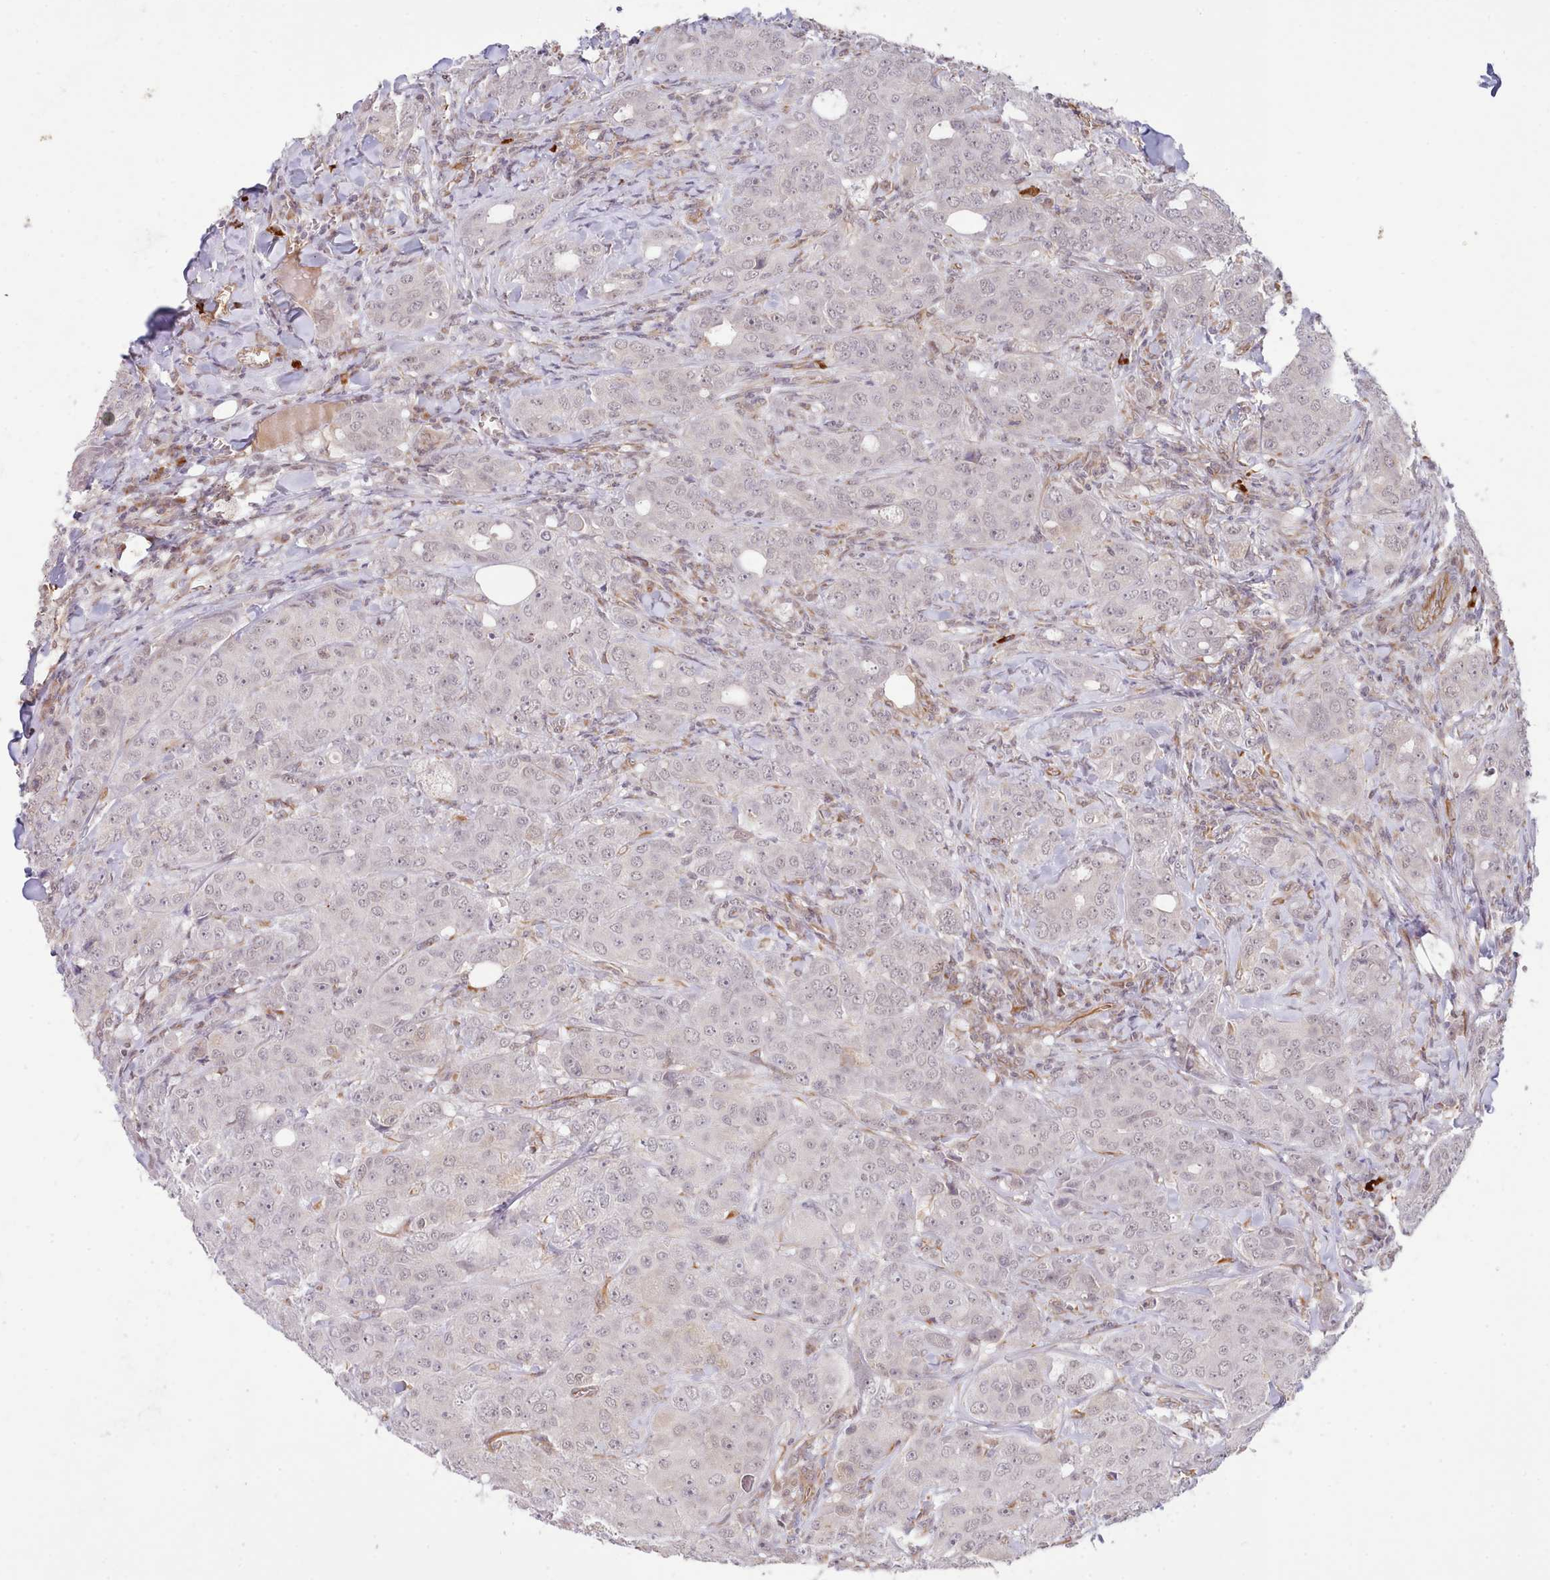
{"staining": {"intensity": "weak", "quantity": ">75%", "location": "nuclear"}, "tissue": "breast cancer", "cell_type": "Tumor cells", "image_type": "cancer", "snomed": [{"axis": "morphology", "description": "Duct carcinoma"}, {"axis": "topography", "description": "Breast"}], "caption": "Immunohistochemistry (IHC) (DAB) staining of human breast cancer (intraductal carcinoma) exhibits weak nuclear protein expression in approximately >75% of tumor cells. The staining is performed using DAB (3,3'-diaminobenzidine) brown chromogen to label protein expression. The nuclei are counter-stained blue using hematoxylin.", "gene": "ZC3H13", "patient": {"sex": "female", "age": 43}}